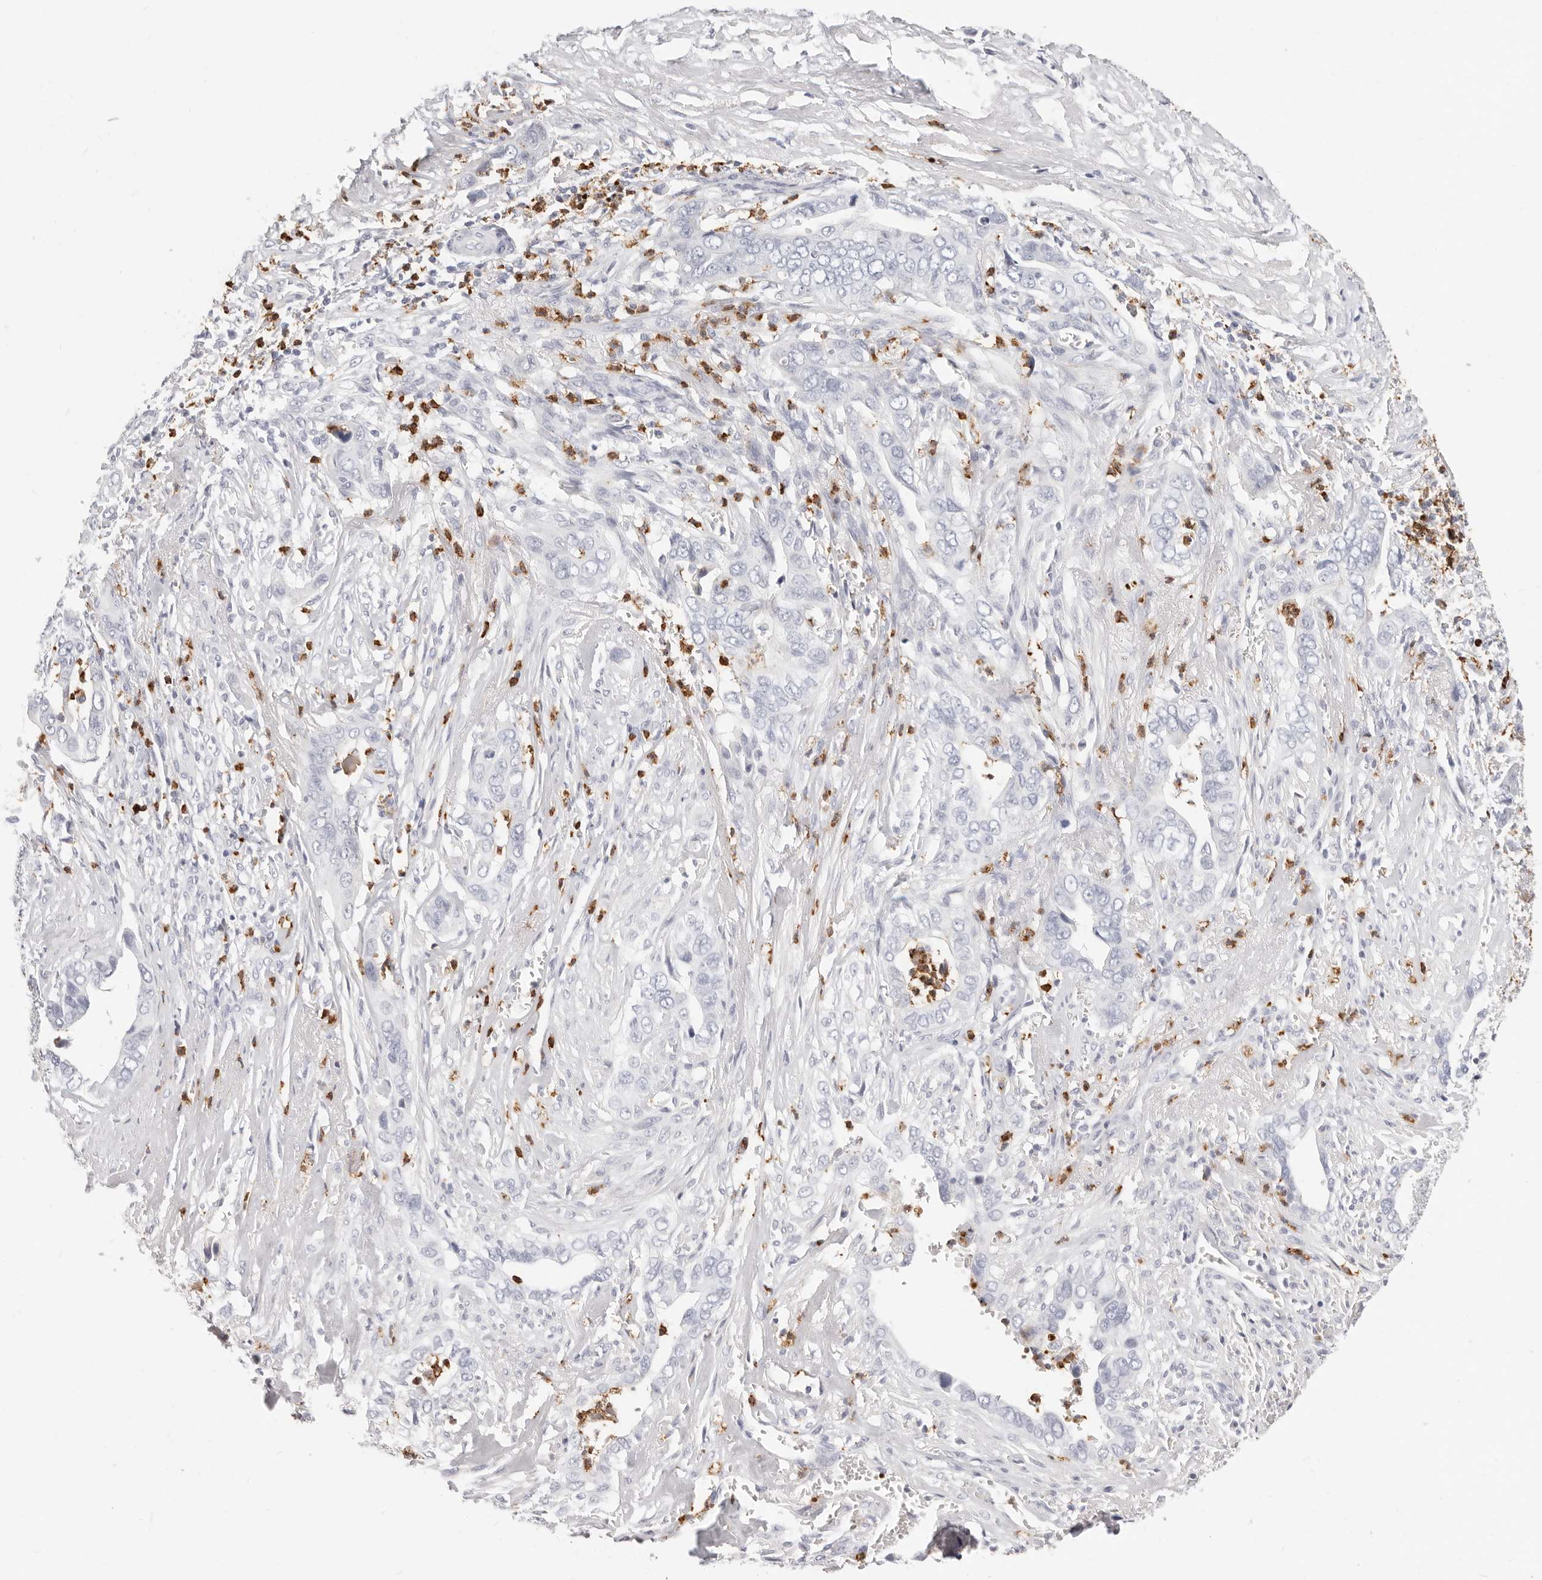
{"staining": {"intensity": "negative", "quantity": "none", "location": "none"}, "tissue": "liver cancer", "cell_type": "Tumor cells", "image_type": "cancer", "snomed": [{"axis": "morphology", "description": "Cholangiocarcinoma"}, {"axis": "topography", "description": "Liver"}], "caption": "IHC of human liver cholangiocarcinoma shows no staining in tumor cells.", "gene": "CAMP", "patient": {"sex": "female", "age": 79}}